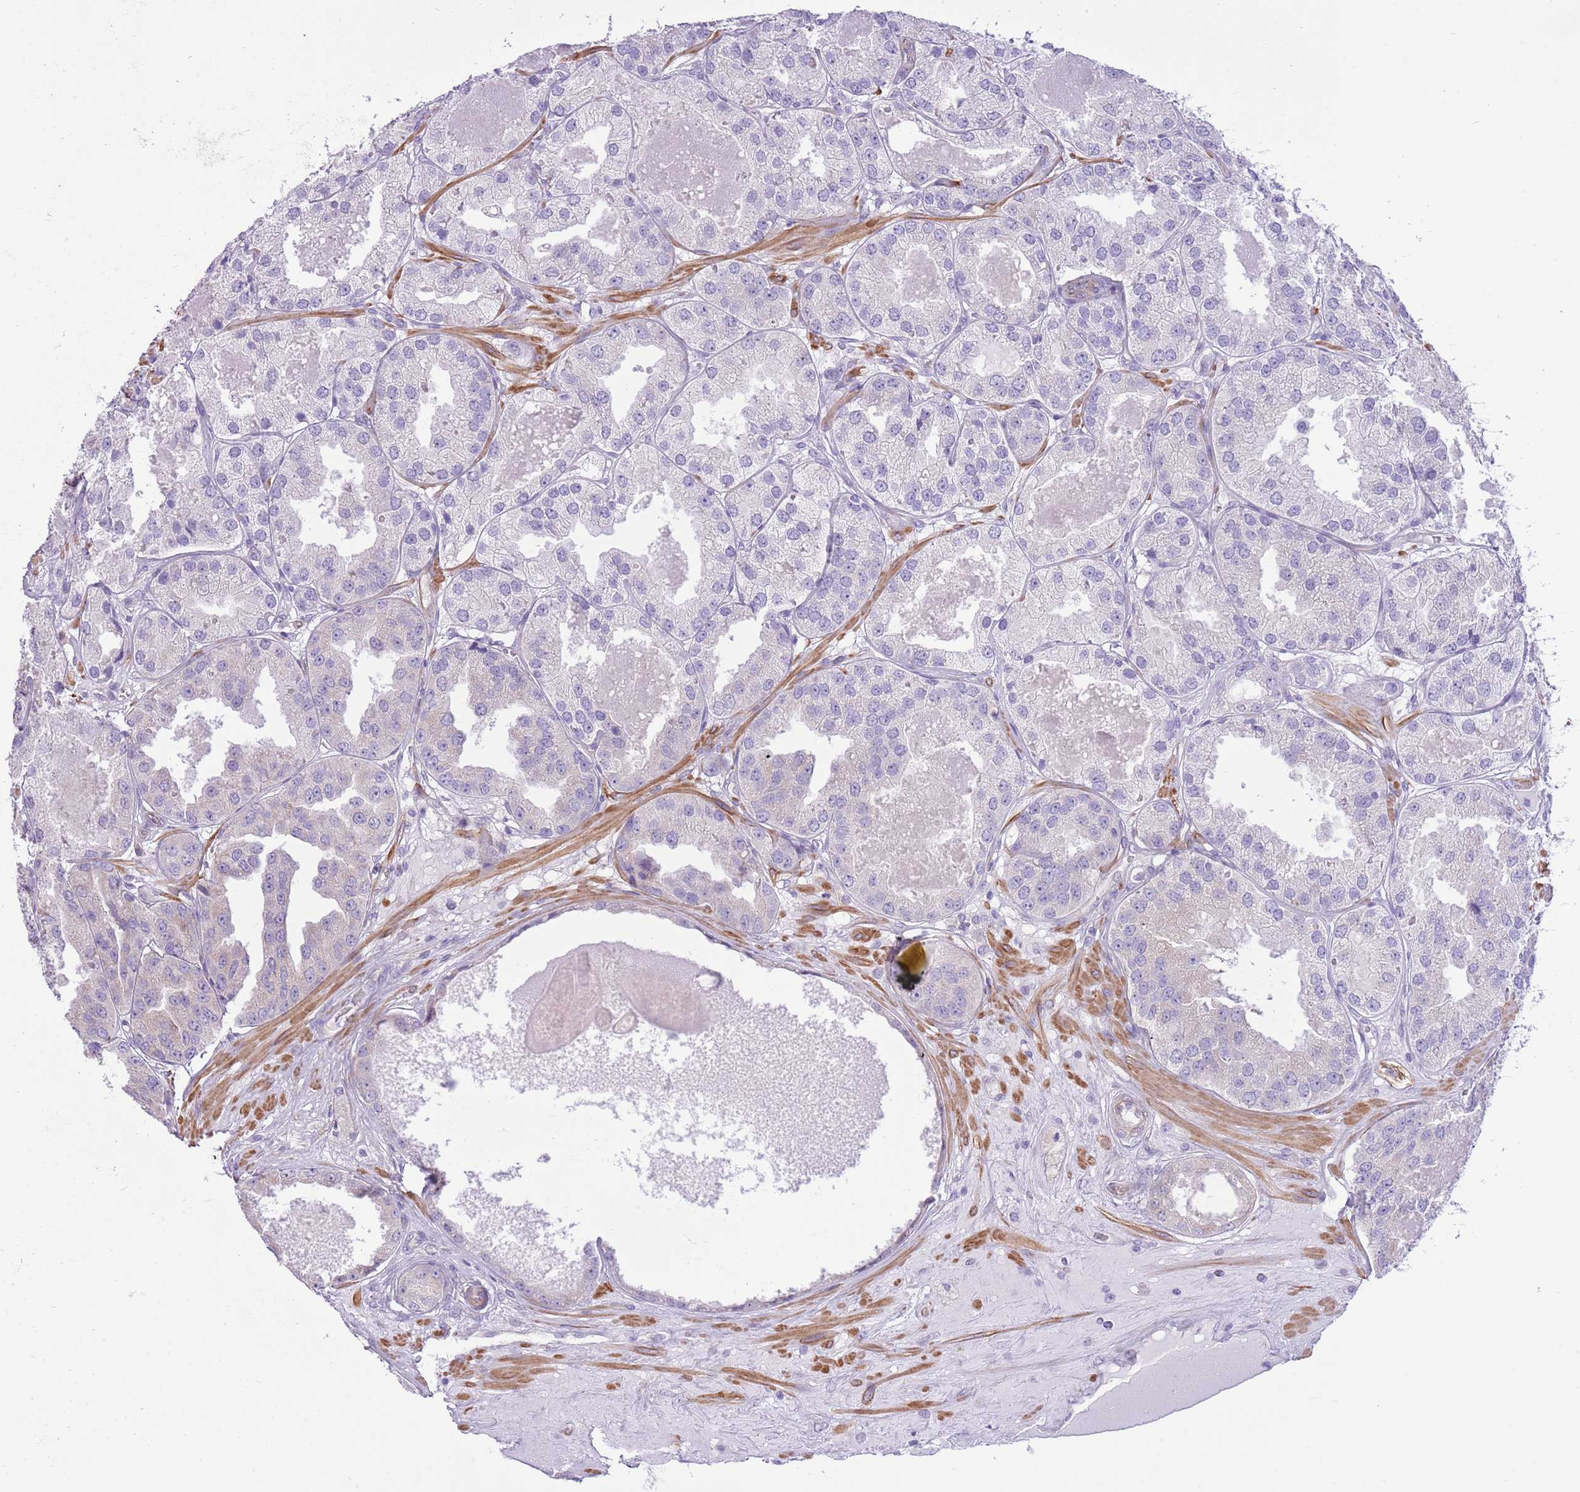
{"staining": {"intensity": "negative", "quantity": "none", "location": "none"}, "tissue": "prostate cancer", "cell_type": "Tumor cells", "image_type": "cancer", "snomed": [{"axis": "morphology", "description": "Adenocarcinoma, High grade"}, {"axis": "topography", "description": "Prostate"}], "caption": "There is no significant expression in tumor cells of prostate cancer.", "gene": "ZC4H2", "patient": {"sex": "male", "age": 63}}